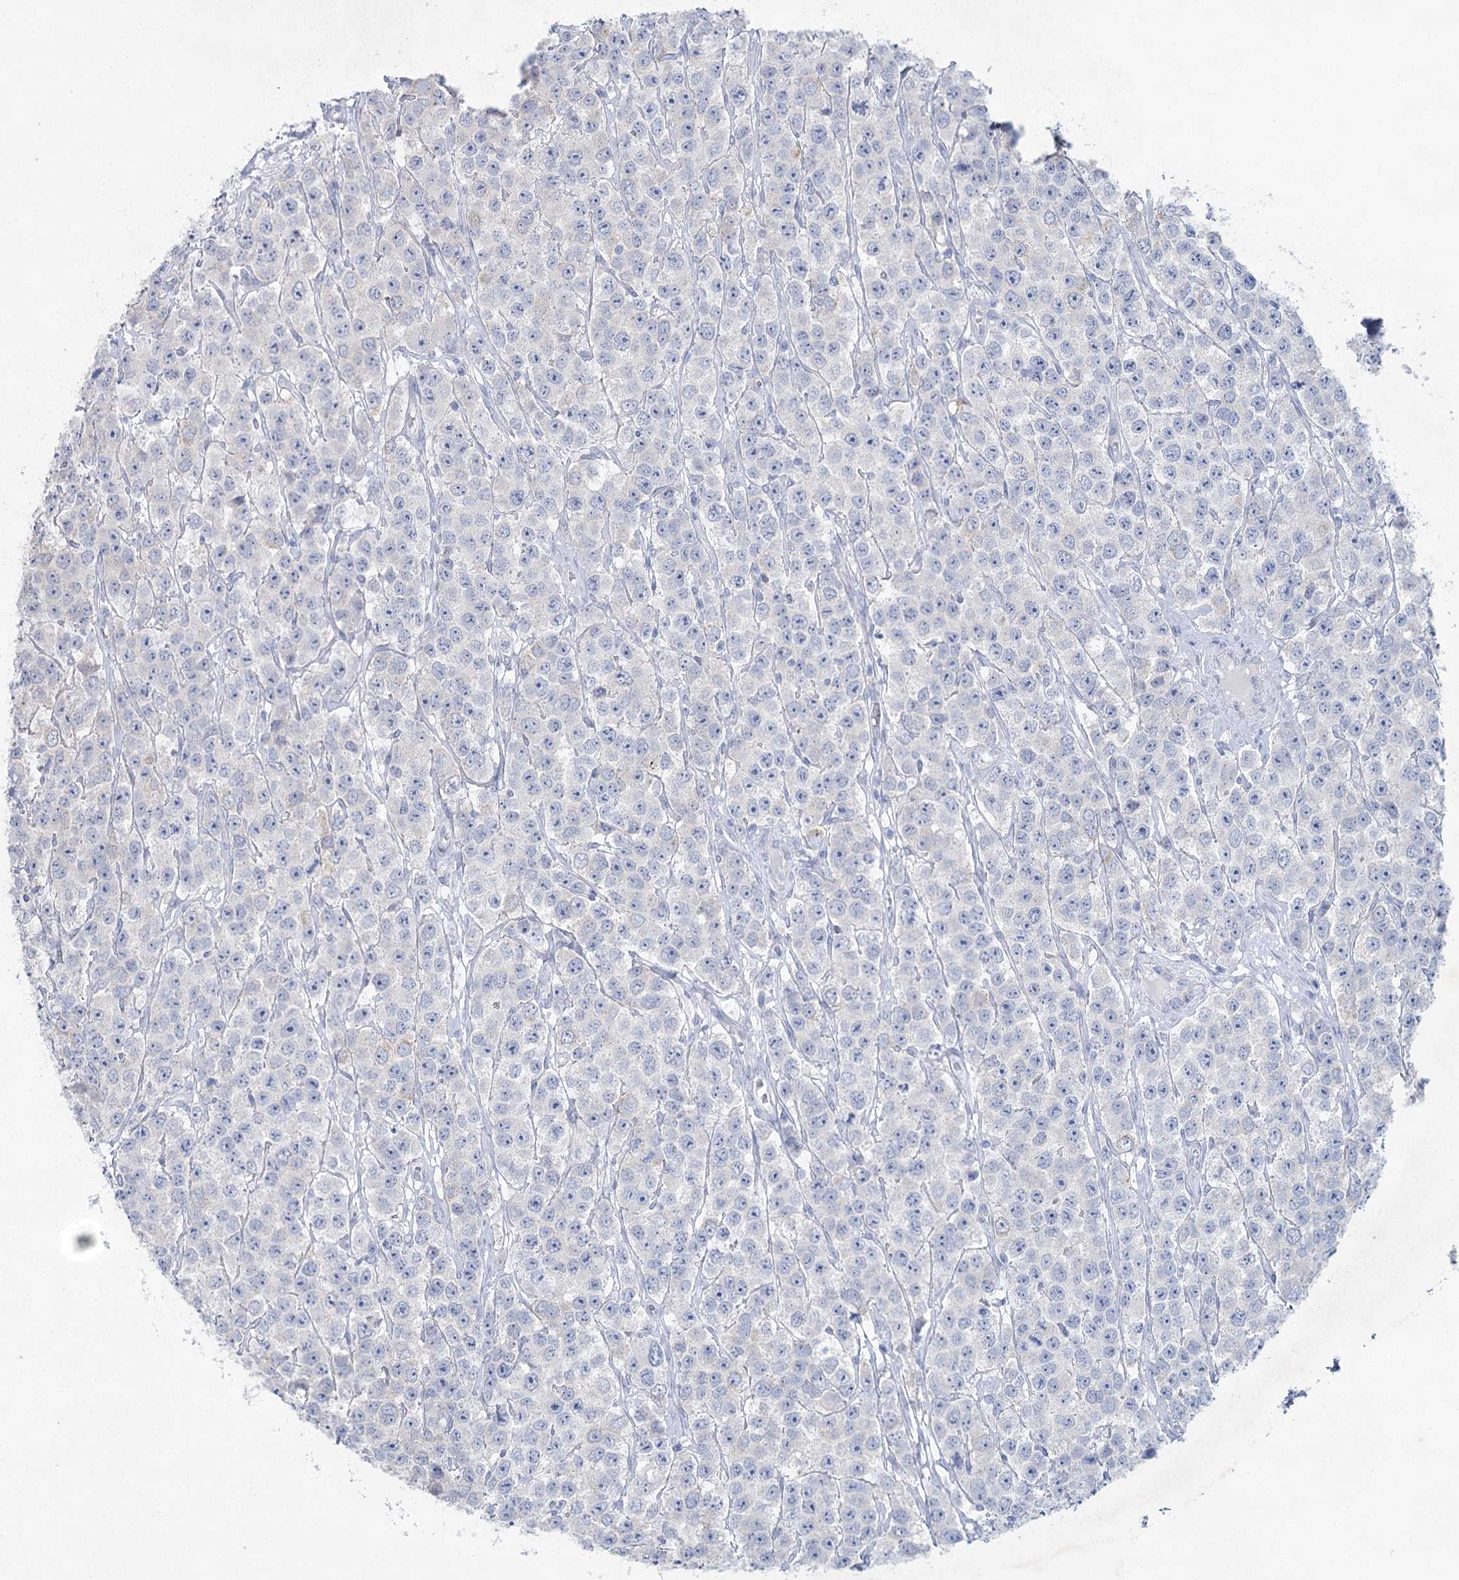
{"staining": {"intensity": "negative", "quantity": "none", "location": "none"}, "tissue": "testis cancer", "cell_type": "Tumor cells", "image_type": "cancer", "snomed": [{"axis": "morphology", "description": "Seminoma, NOS"}, {"axis": "topography", "description": "Testis"}], "caption": "The micrograph displays no staining of tumor cells in testis seminoma.", "gene": "CCDC88A", "patient": {"sex": "male", "age": 28}}